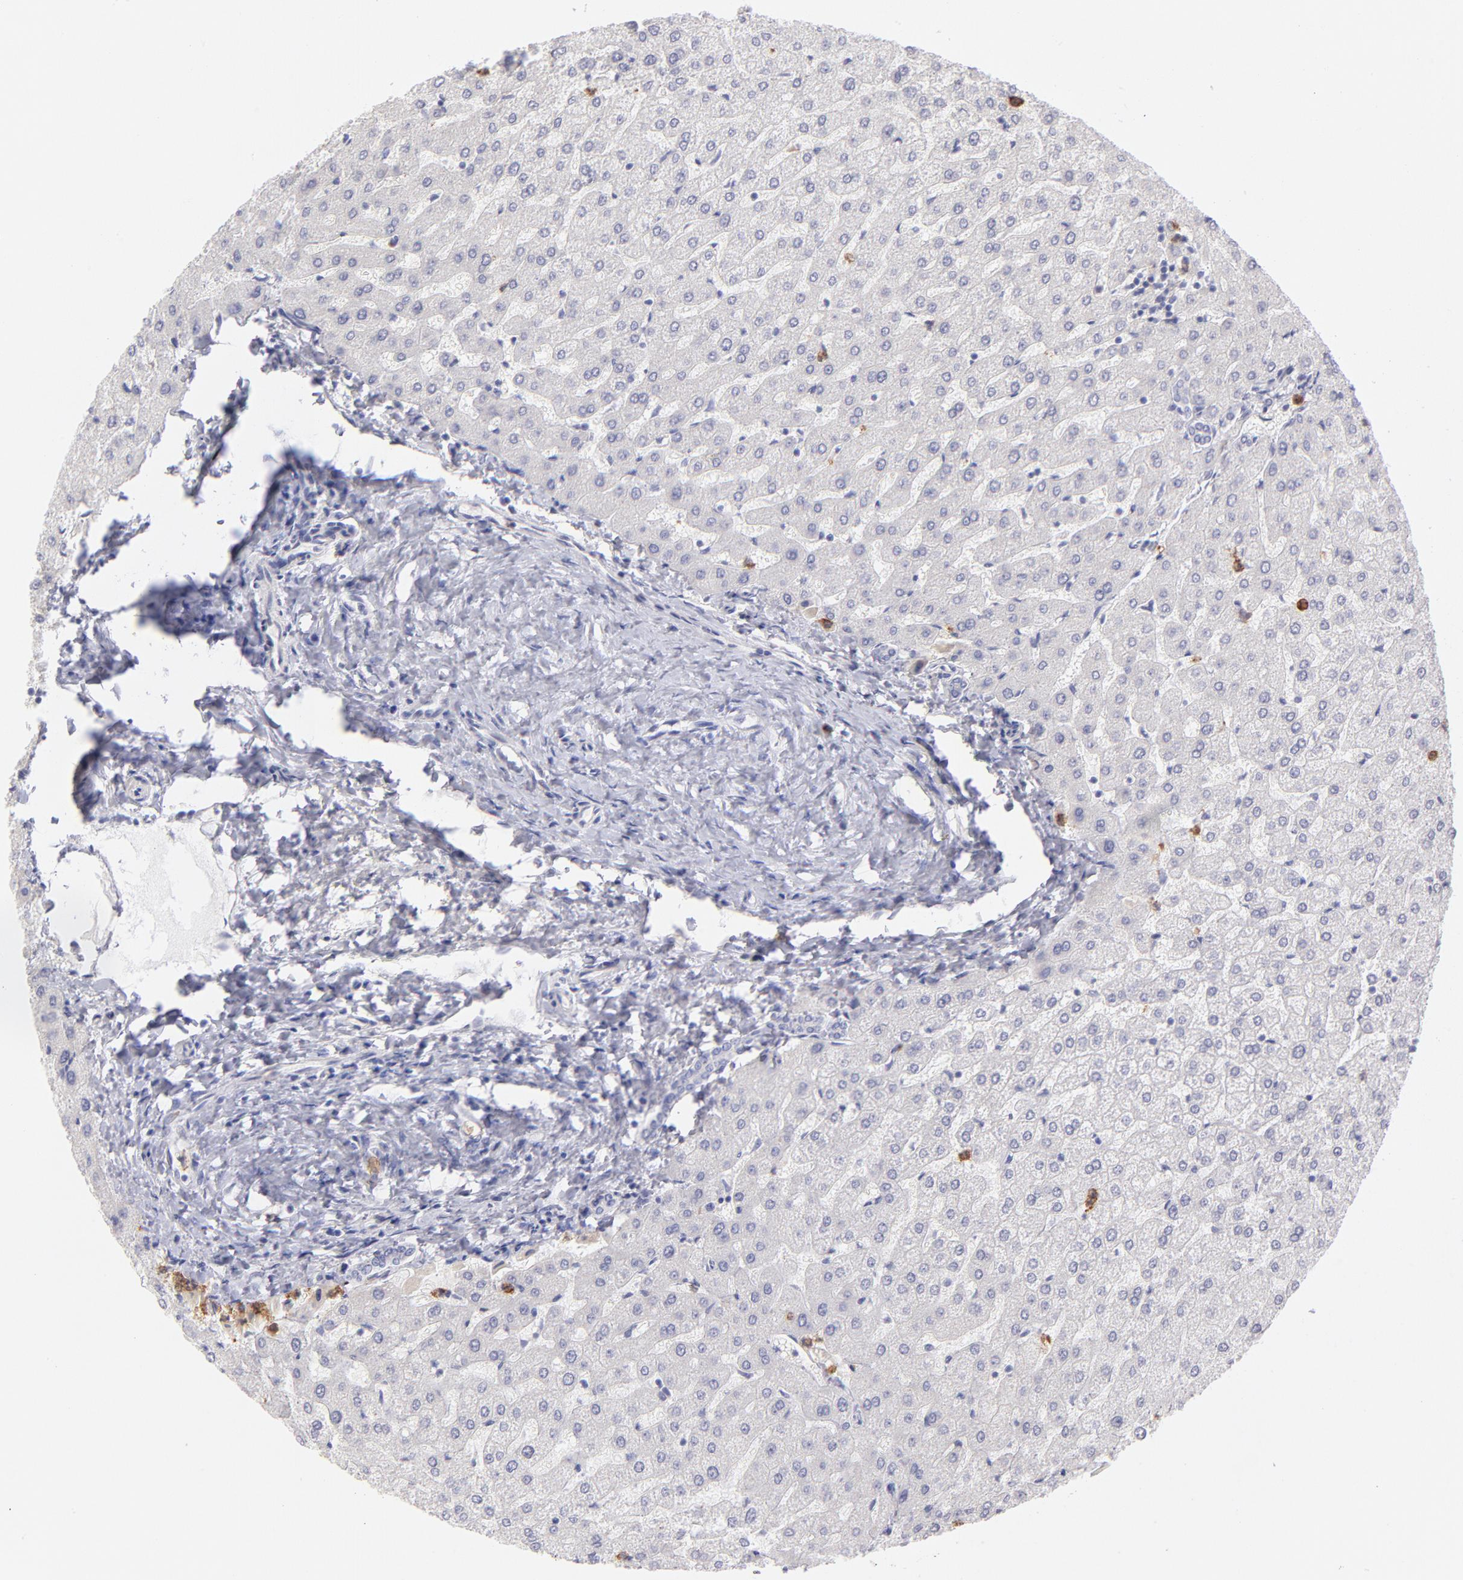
{"staining": {"intensity": "negative", "quantity": "none", "location": "none"}, "tissue": "liver", "cell_type": "Cholangiocytes", "image_type": "normal", "snomed": [{"axis": "morphology", "description": "Normal tissue, NOS"}, {"axis": "morphology", "description": "Fibrosis, NOS"}, {"axis": "topography", "description": "Liver"}], "caption": "Cholangiocytes show no significant expression in normal liver. (Brightfield microscopy of DAB immunohistochemistry at high magnification).", "gene": "LTB4R", "patient": {"sex": "female", "age": 29}}